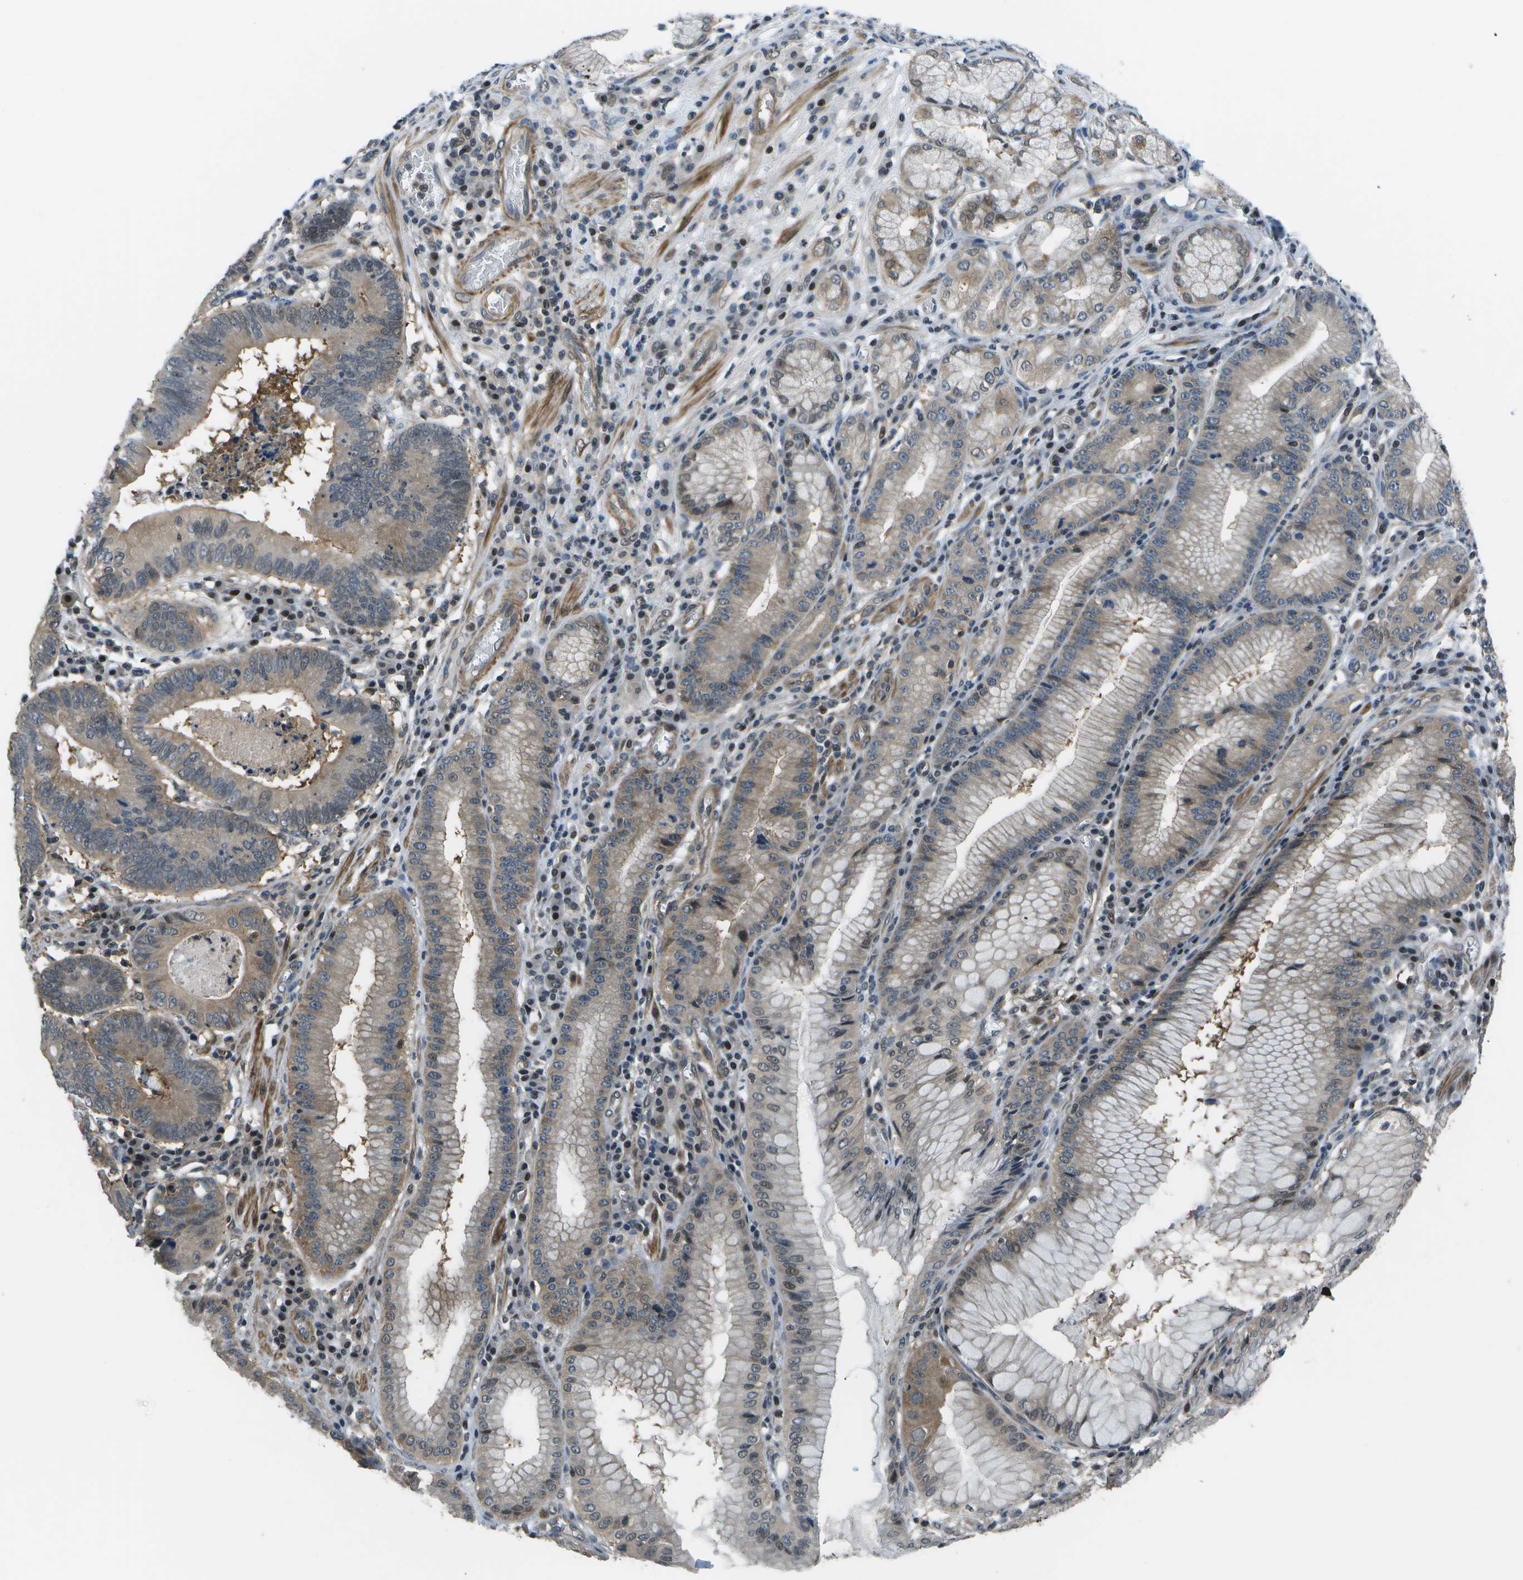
{"staining": {"intensity": "weak", "quantity": "25%-75%", "location": "cytoplasmic/membranous"}, "tissue": "stomach cancer", "cell_type": "Tumor cells", "image_type": "cancer", "snomed": [{"axis": "morphology", "description": "Adenocarcinoma, NOS"}, {"axis": "topography", "description": "Stomach"}], "caption": "Immunohistochemical staining of stomach cancer (adenocarcinoma) exhibits low levels of weak cytoplasmic/membranous protein expression in approximately 25%-75% of tumor cells.", "gene": "ENPP5", "patient": {"sex": "male", "age": 59}}